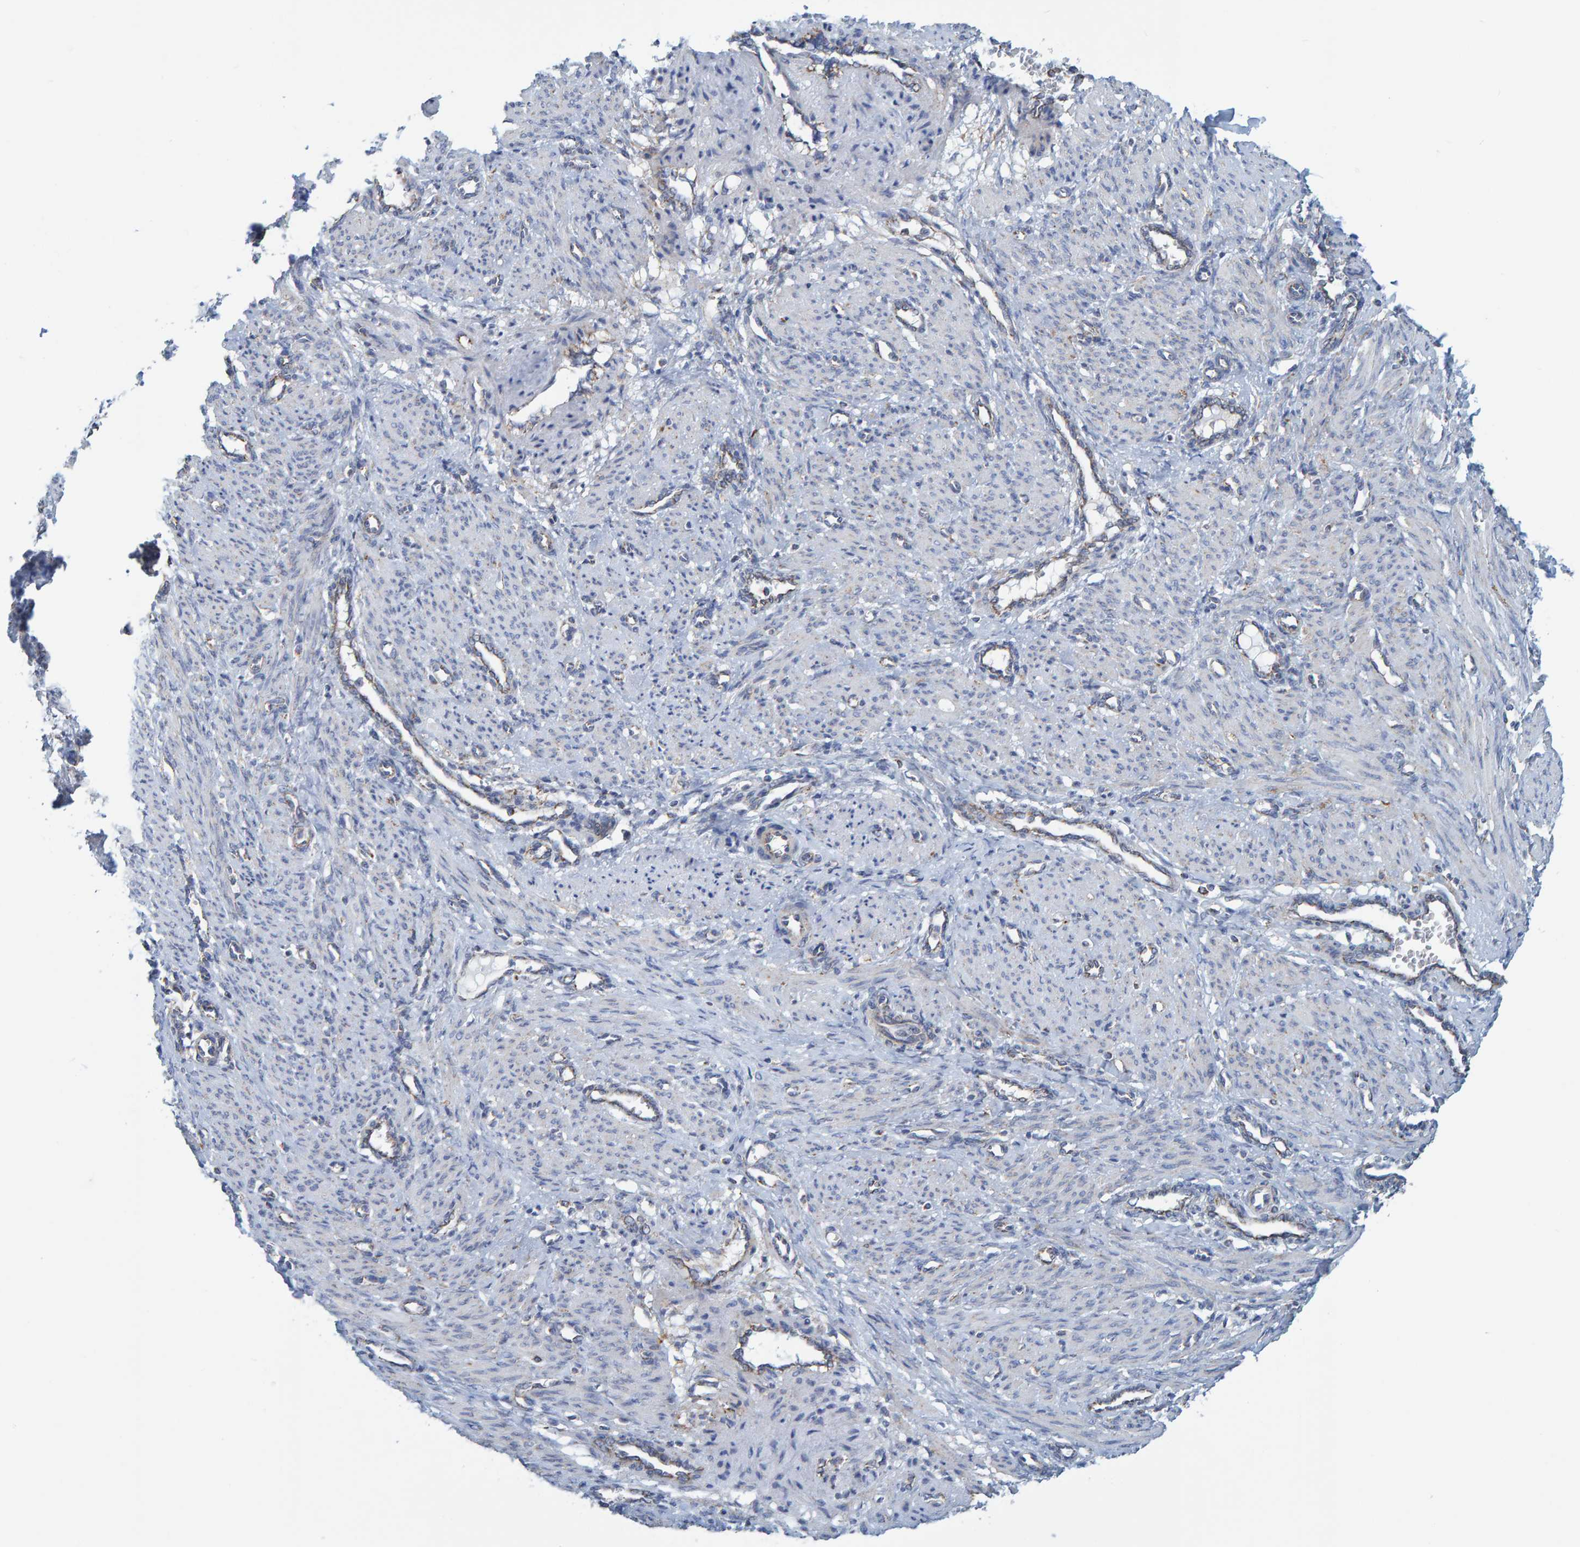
{"staining": {"intensity": "negative", "quantity": "none", "location": "none"}, "tissue": "smooth muscle", "cell_type": "Smooth muscle cells", "image_type": "normal", "snomed": [{"axis": "morphology", "description": "Normal tissue, NOS"}, {"axis": "topography", "description": "Endometrium"}], "caption": "Immunohistochemical staining of benign smooth muscle demonstrates no significant staining in smooth muscle cells.", "gene": "MRPS7", "patient": {"sex": "female", "age": 33}}